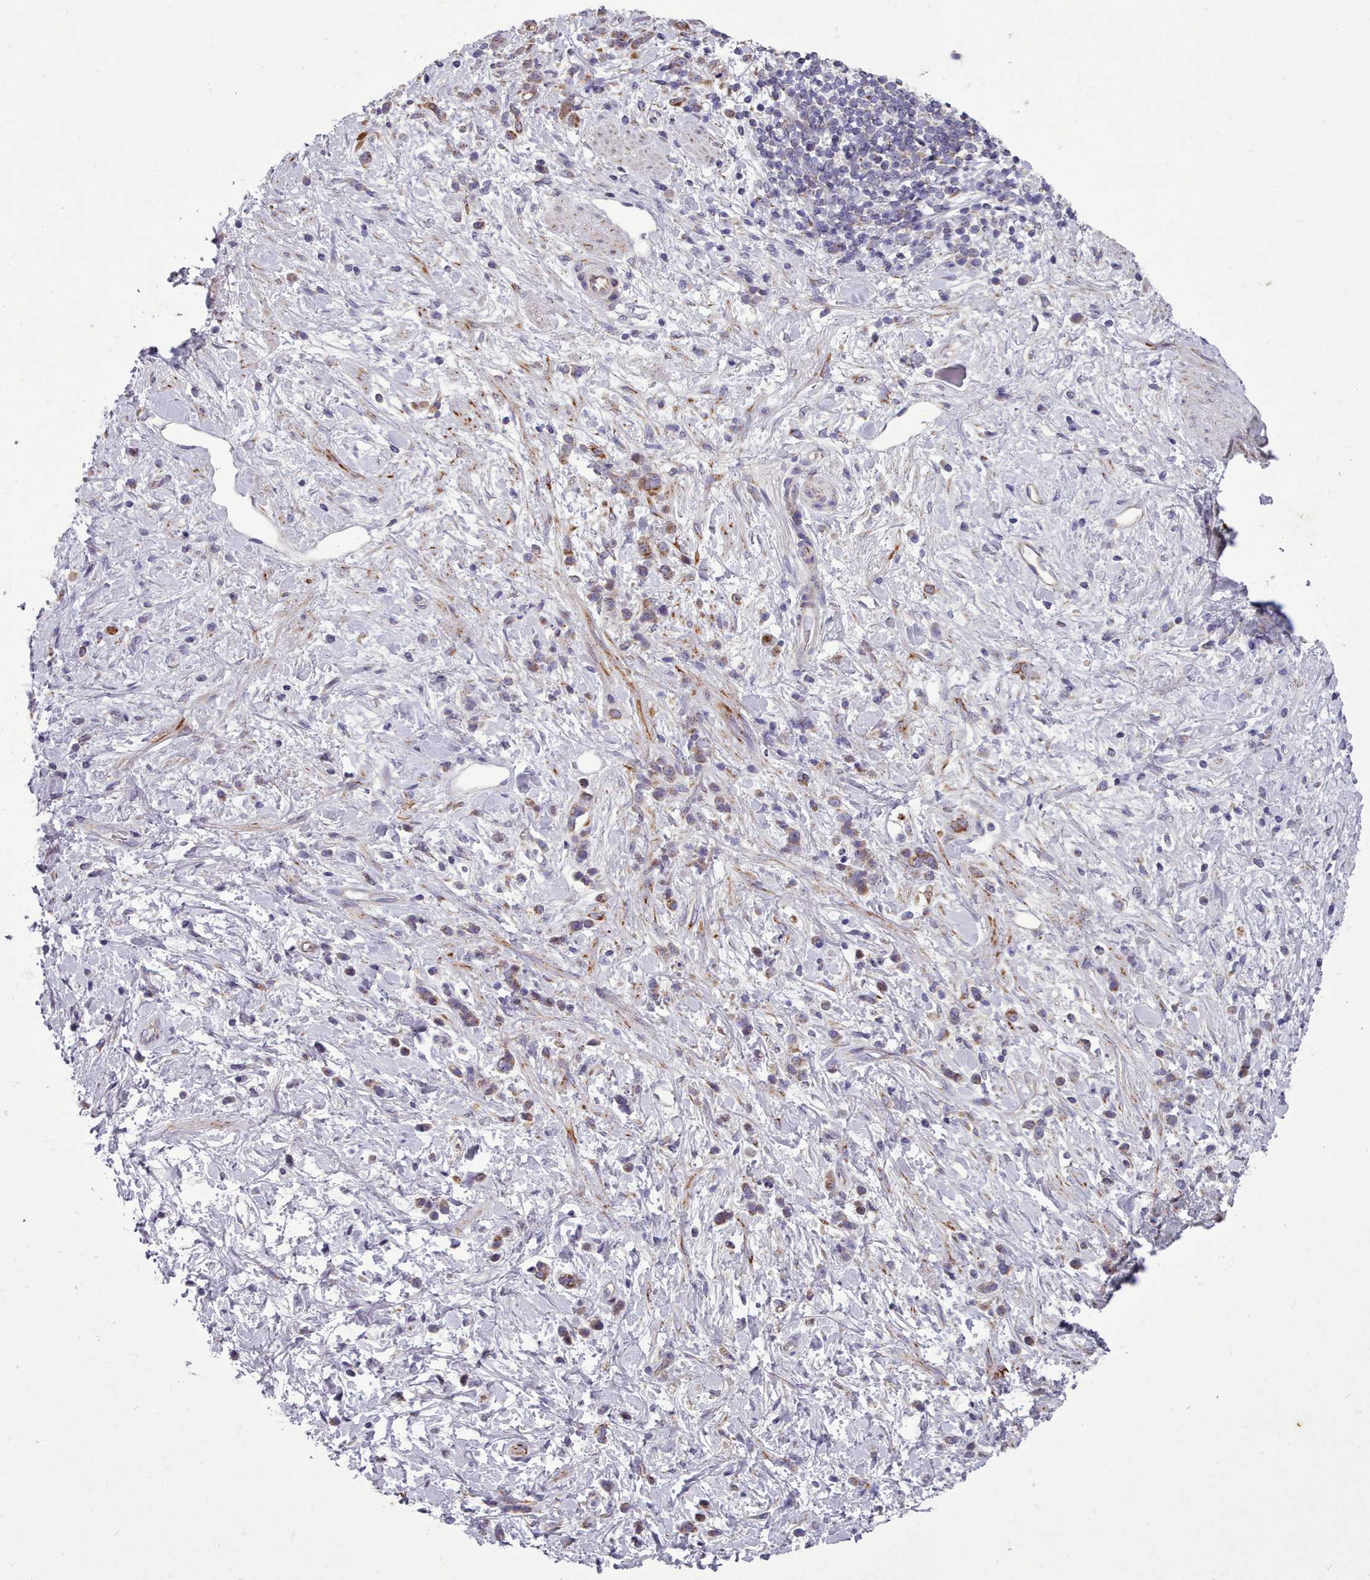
{"staining": {"intensity": "moderate", "quantity": "<25%", "location": "cytoplasmic/membranous"}, "tissue": "stomach cancer", "cell_type": "Tumor cells", "image_type": "cancer", "snomed": [{"axis": "morphology", "description": "Adenocarcinoma, NOS"}, {"axis": "topography", "description": "Stomach"}], "caption": "A brown stain labels moderate cytoplasmic/membranous positivity of a protein in human stomach adenocarcinoma tumor cells.", "gene": "FKBP10", "patient": {"sex": "female", "age": 60}}